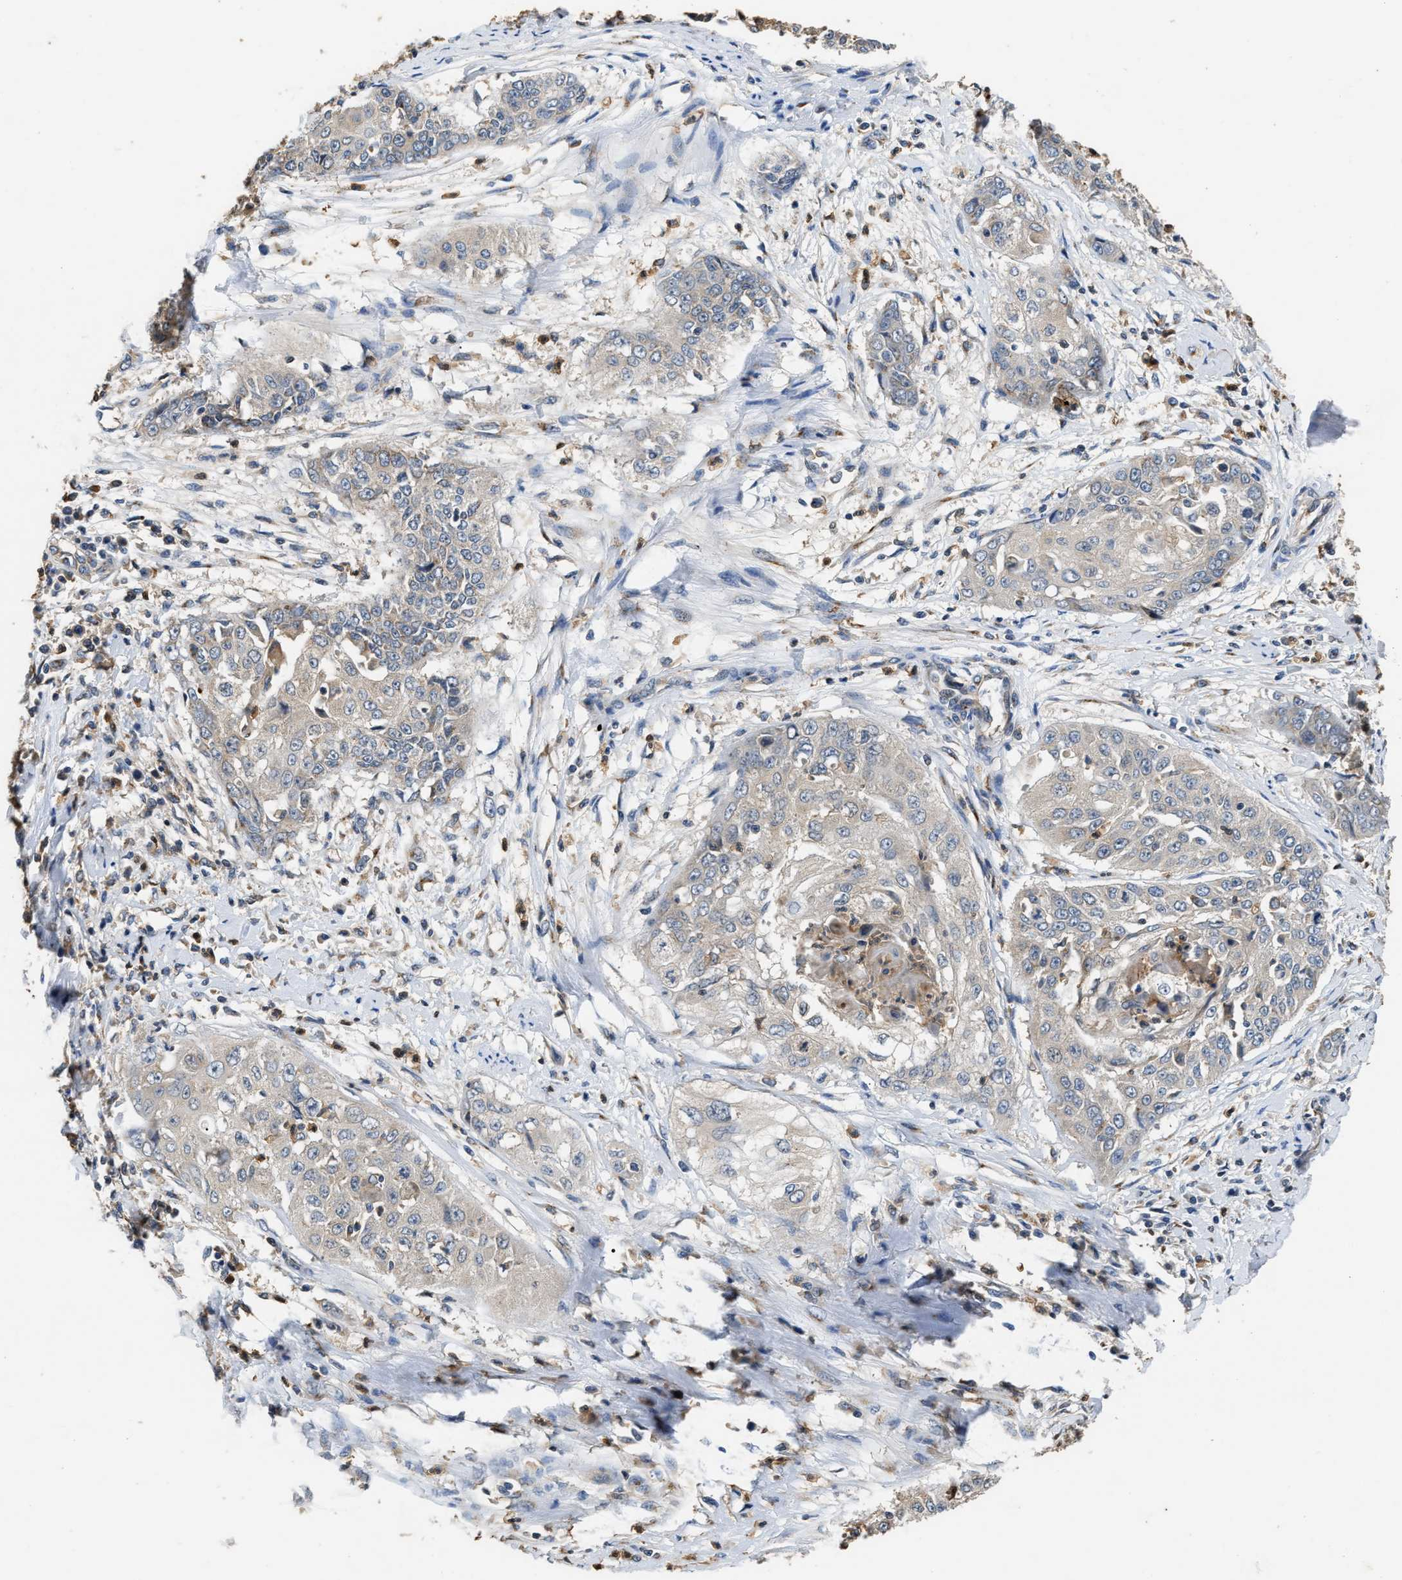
{"staining": {"intensity": "weak", "quantity": "<25%", "location": "cytoplasmic/membranous"}, "tissue": "cervical cancer", "cell_type": "Tumor cells", "image_type": "cancer", "snomed": [{"axis": "morphology", "description": "Squamous cell carcinoma, NOS"}, {"axis": "topography", "description": "Cervix"}], "caption": "High power microscopy histopathology image of an IHC micrograph of cervical cancer, revealing no significant expression in tumor cells.", "gene": "CHUK", "patient": {"sex": "female", "age": 64}}